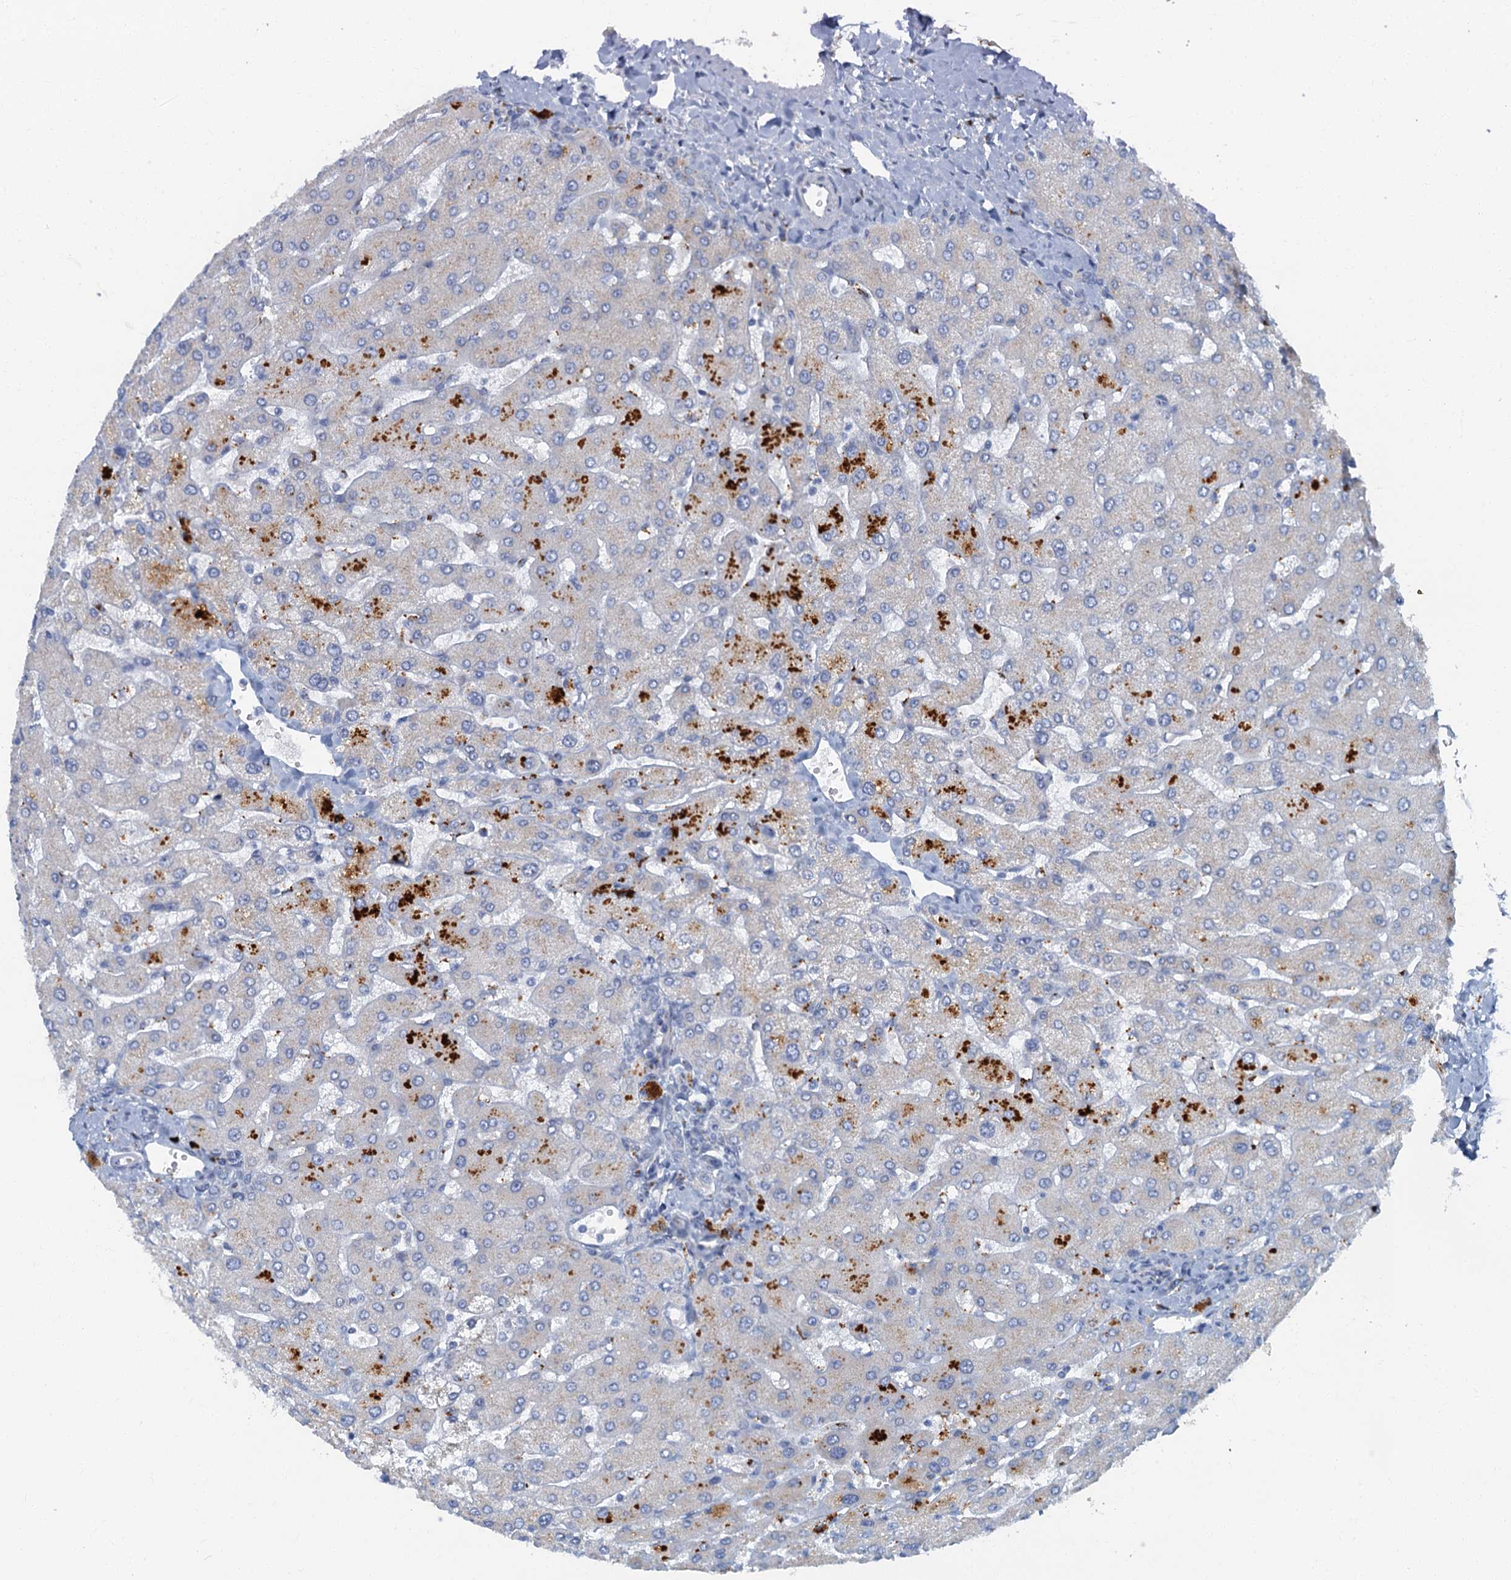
{"staining": {"intensity": "negative", "quantity": "none", "location": "none"}, "tissue": "liver", "cell_type": "Cholangiocytes", "image_type": "normal", "snomed": [{"axis": "morphology", "description": "Normal tissue, NOS"}, {"axis": "topography", "description": "Liver"}], "caption": "DAB immunohistochemical staining of unremarkable liver exhibits no significant expression in cholangiocytes.", "gene": "LYPD3", "patient": {"sex": "male", "age": 55}}